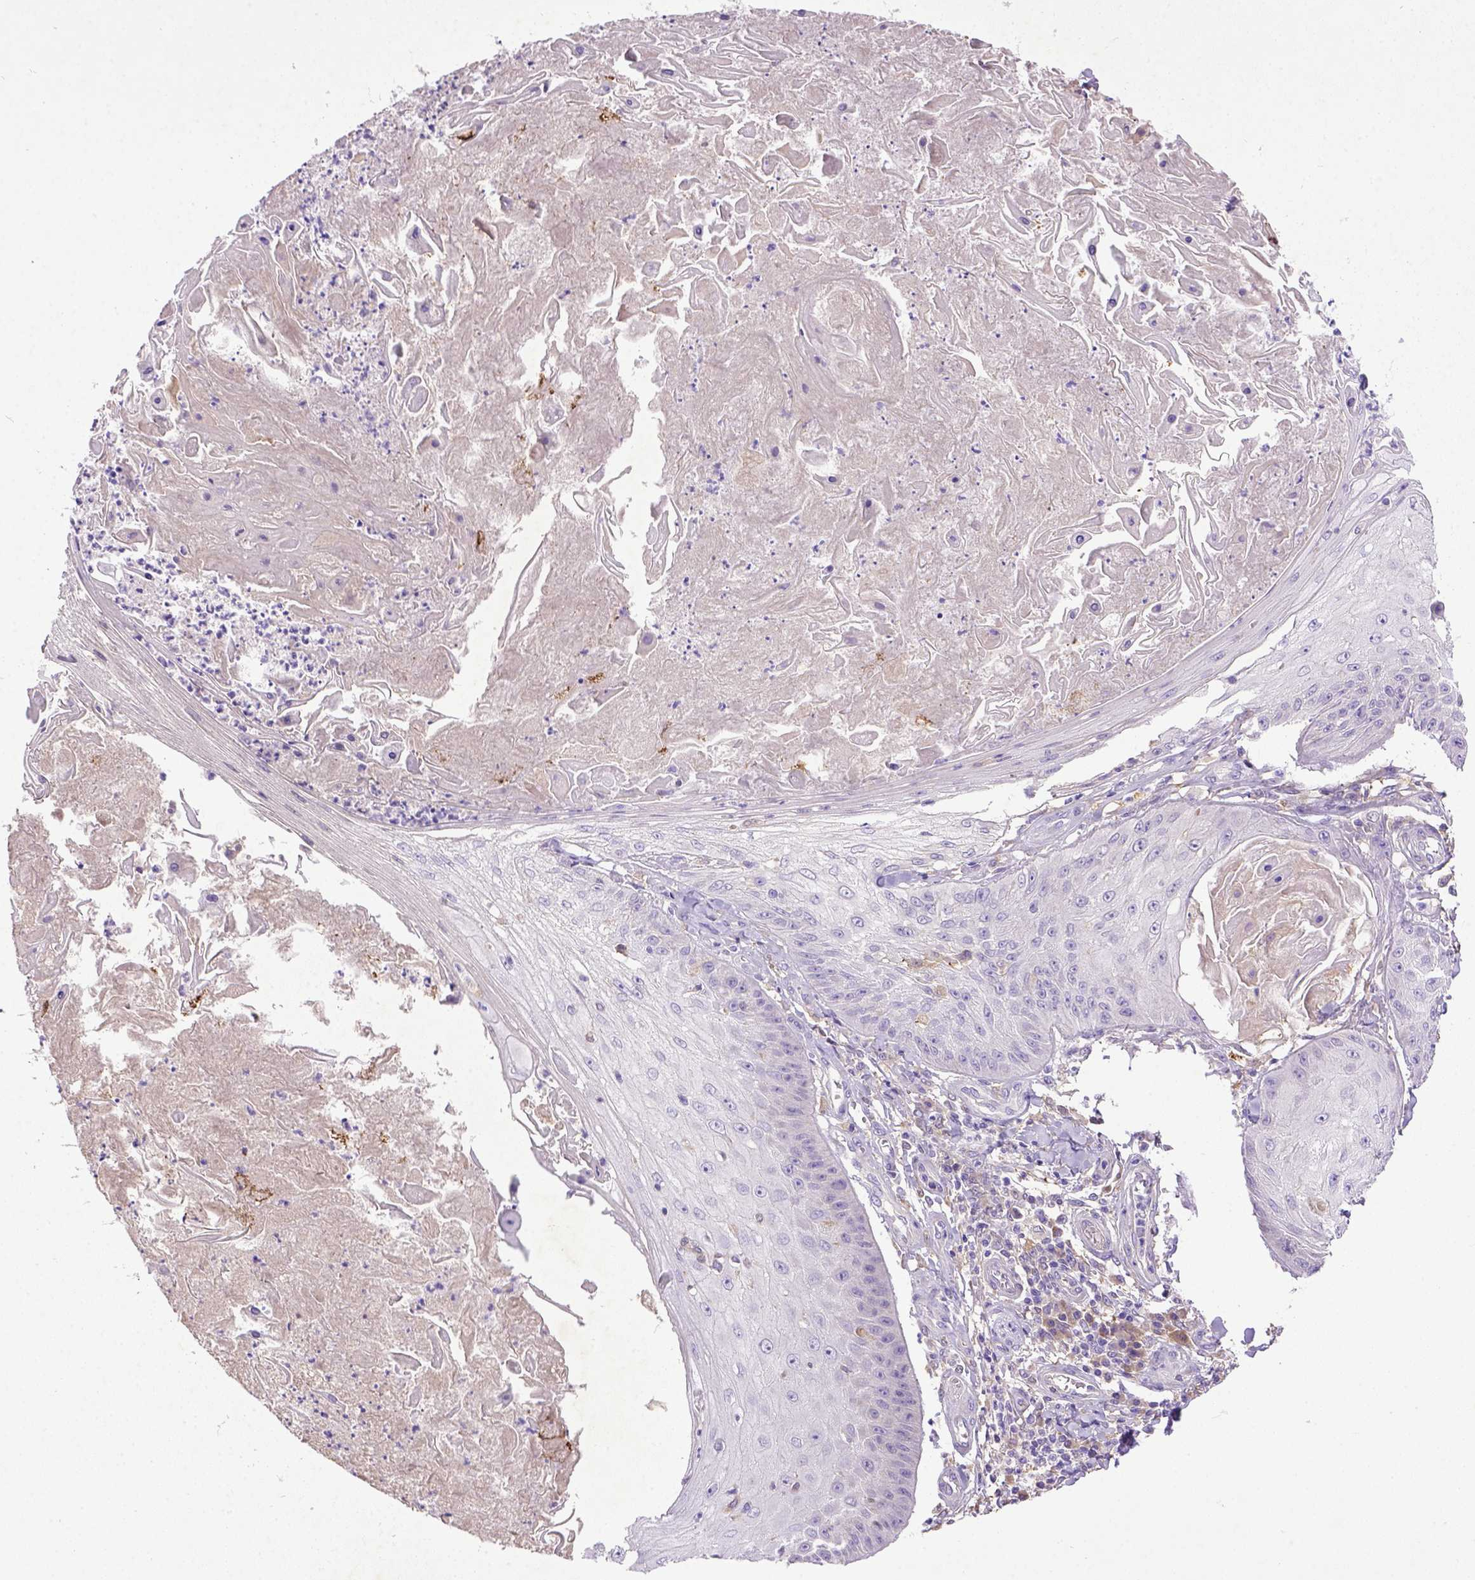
{"staining": {"intensity": "negative", "quantity": "none", "location": "none"}, "tissue": "skin cancer", "cell_type": "Tumor cells", "image_type": "cancer", "snomed": [{"axis": "morphology", "description": "Squamous cell carcinoma, NOS"}, {"axis": "topography", "description": "Skin"}], "caption": "Immunohistochemical staining of human skin squamous cell carcinoma demonstrates no significant positivity in tumor cells.", "gene": "DEPDC1B", "patient": {"sex": "male", "age": 70}}